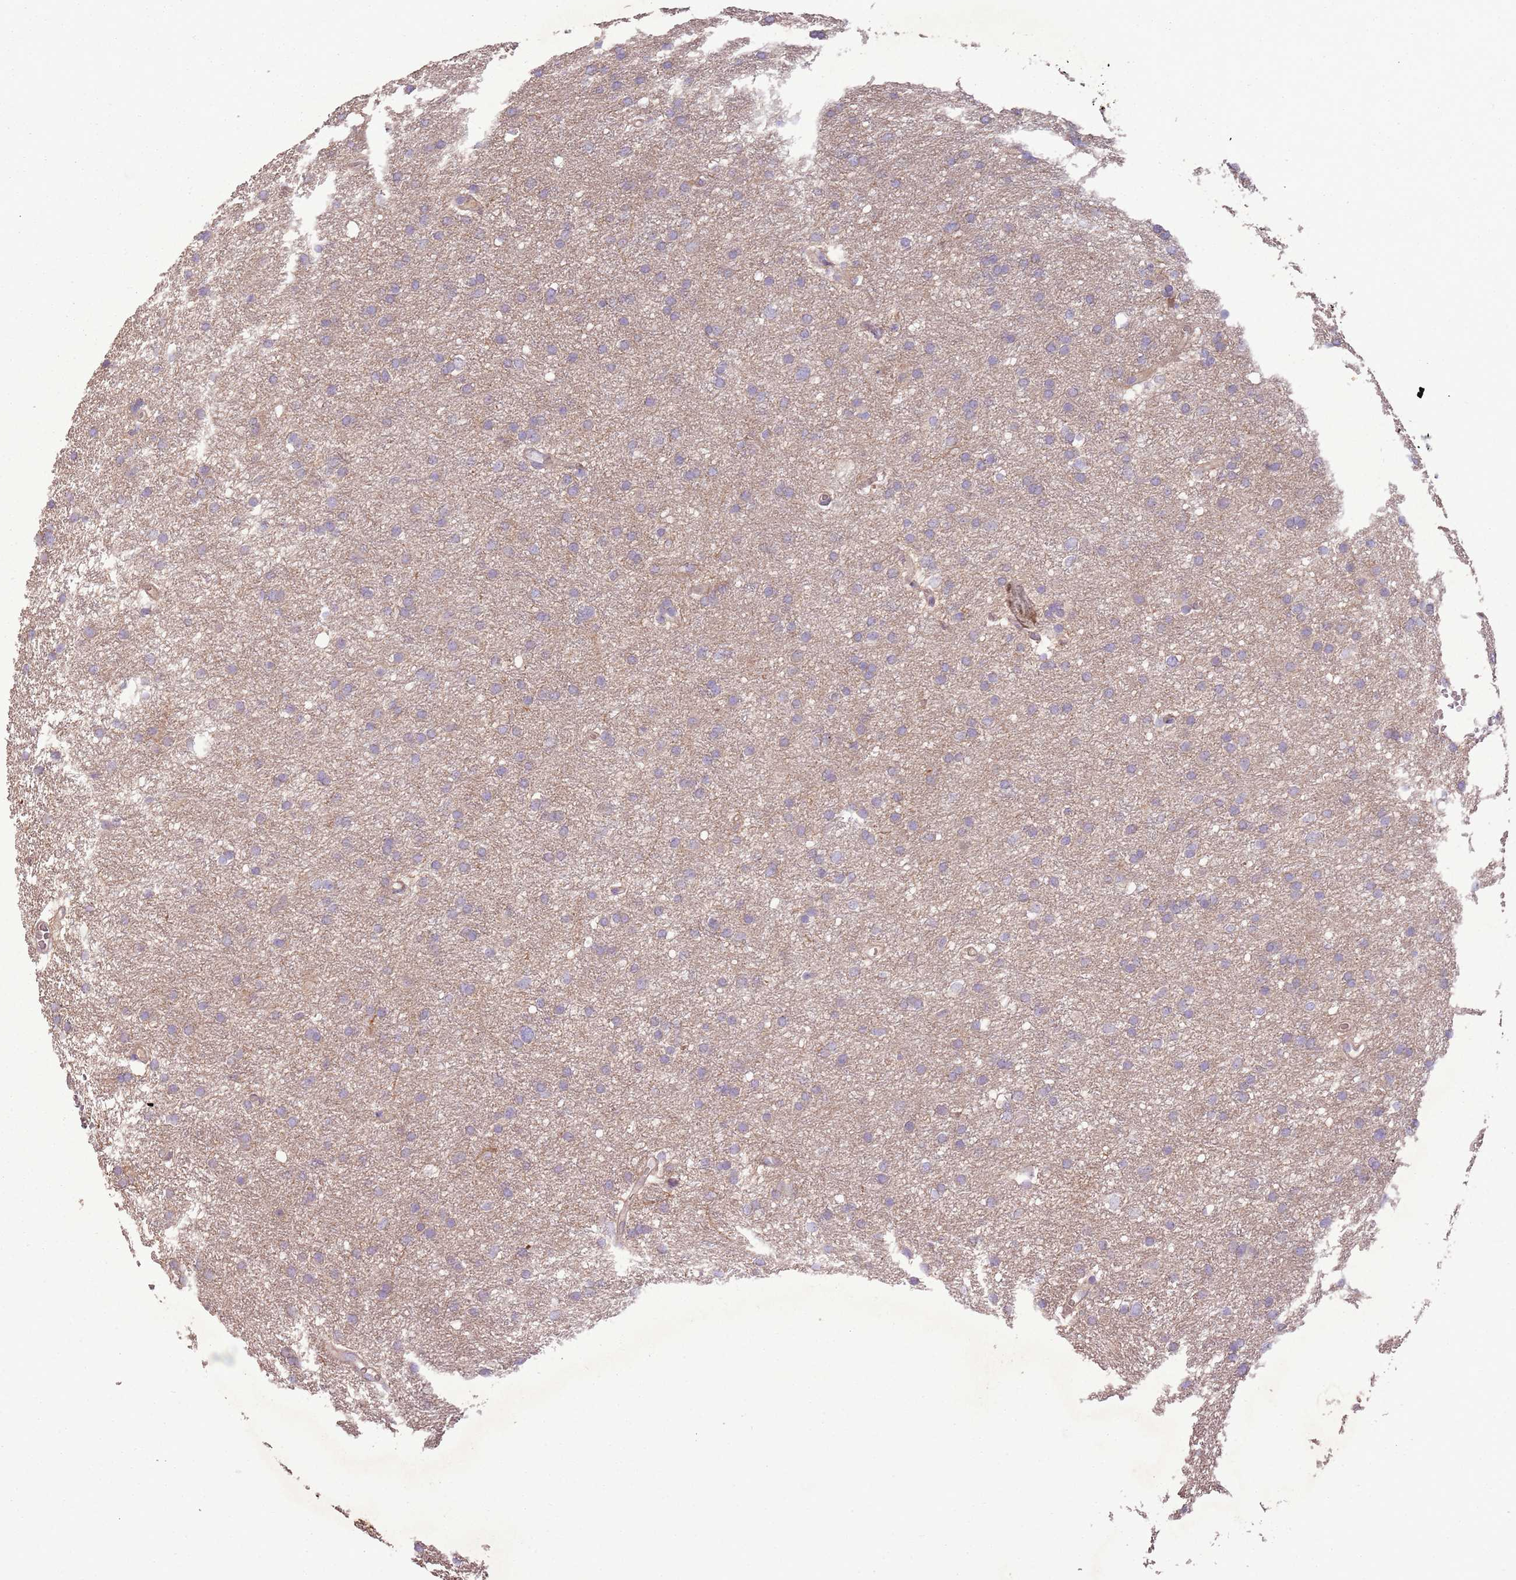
{"staining": {"intensity": "negative", "quantity": "none", "location": "none"}, "tissue": "glioma", "cell_type": "Tumor cells", "image_type": "cancer", "snomed": [{"axis": "morphology", "description": "Glioma, malignant, High grade"}, {"axis": "topography", "description": "Cerebral cortex"}], "caption": "A photomicrograph of human glioma is negative for staining in tumor cells.", "gene": "ANKRD24", "patient": {"sex": "female", "age": 36}}